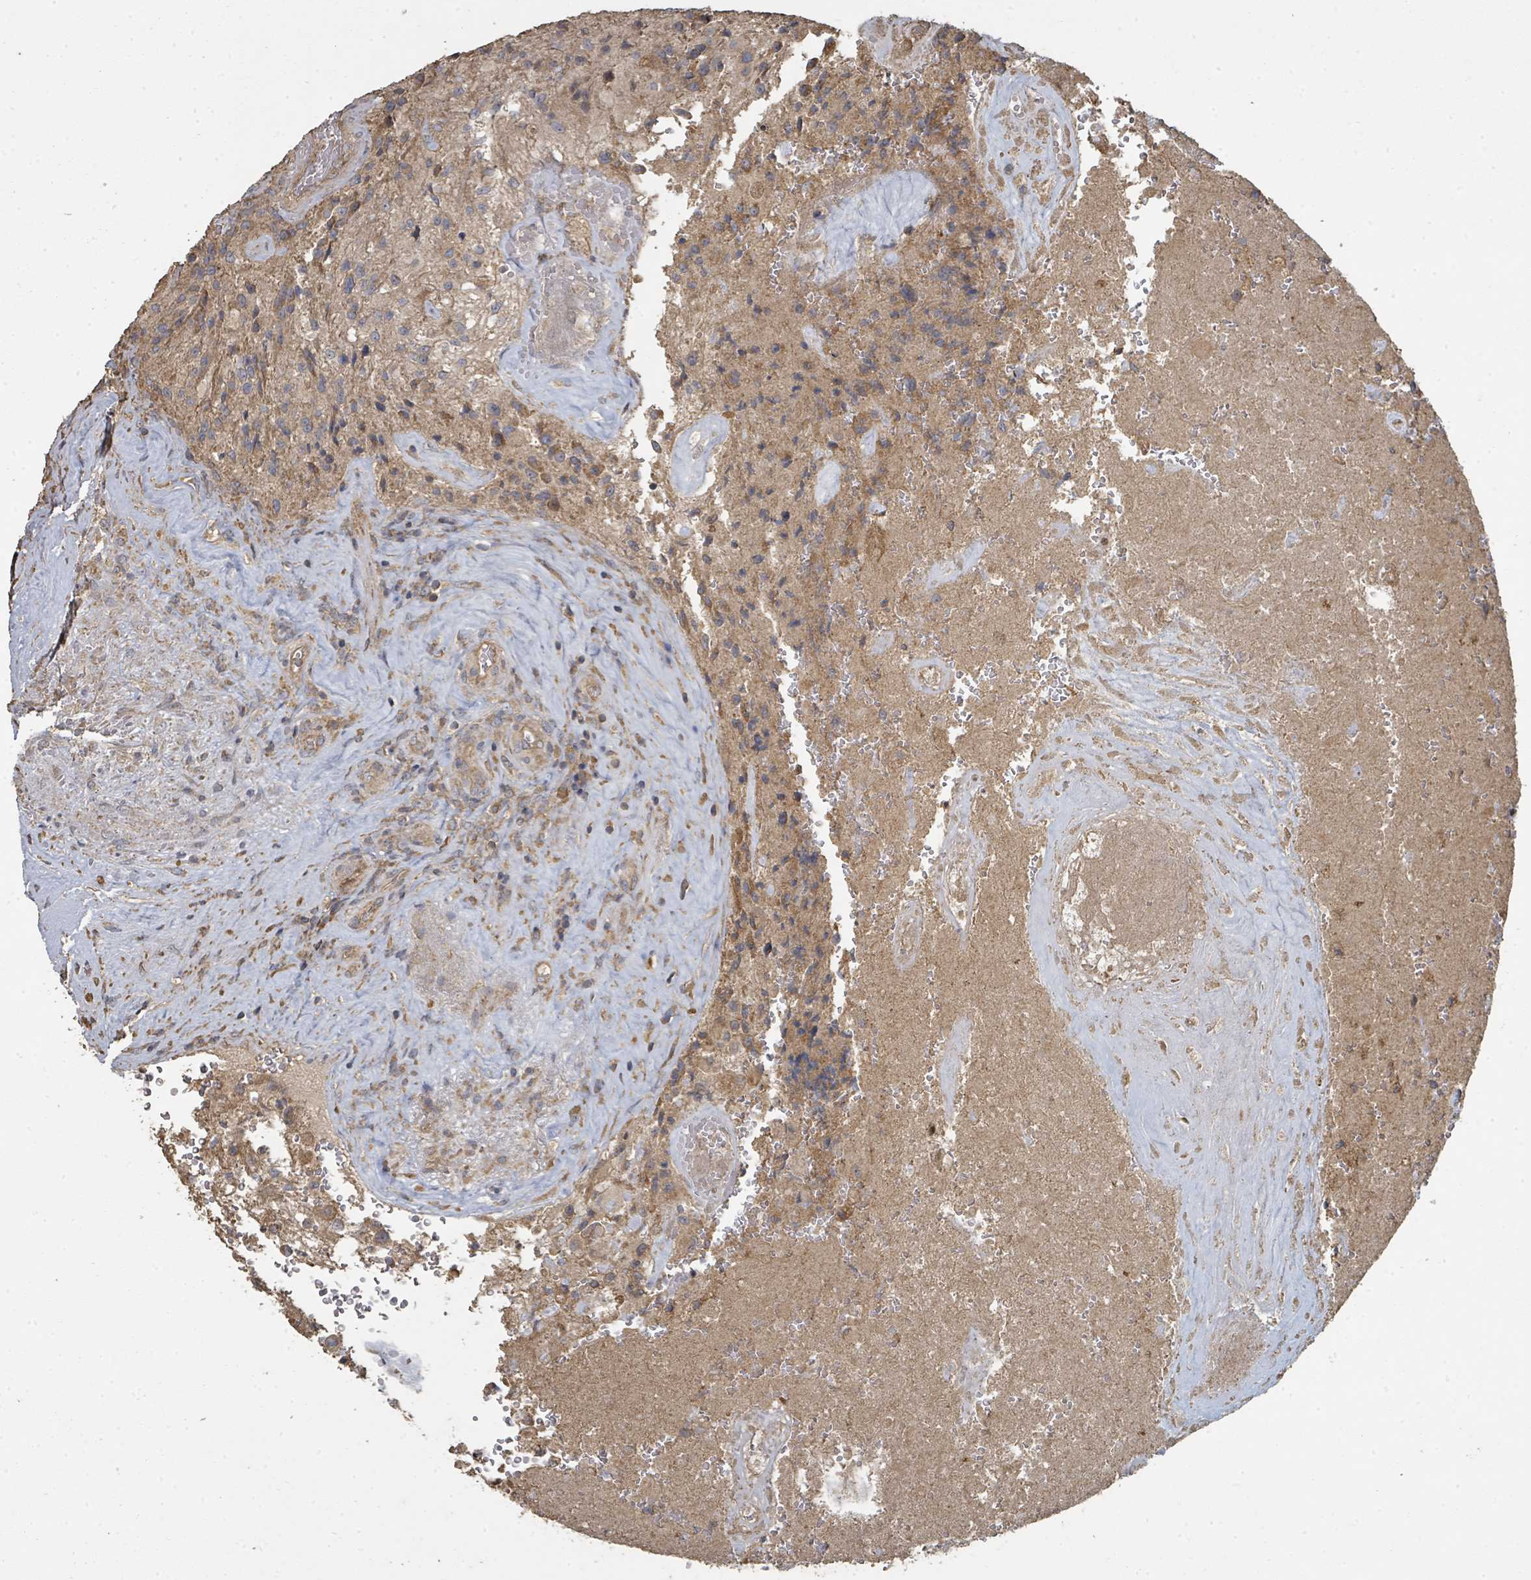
{"staining": {"intensity": "moderate", "quantity": "25%-75%", "location": "cytoplasmic/membranous"}, "tissue": "glioma", "cell_type": "Tumor cells", "image_type": "cancer", "snomed": [{"axis": "morphology", "description": "Normal tissue, NOS"}, {"axis": "morphology", "description": "Glioma, malignant, High grade"}, {"axis": "topography", "description": "Cerebral cortex"}], "caption": "Malignant glioma (high-grade) tissue reveals moderate cytoplasmic/membranous expression in approximately 25%-75% of tumor cells, visualized by immunohistochemistry. (brown staining indicates protein expression, while blue staining denotes nuclei).", "gene": "WDFY1", "patient": {"sex": "male", "age": 56}}